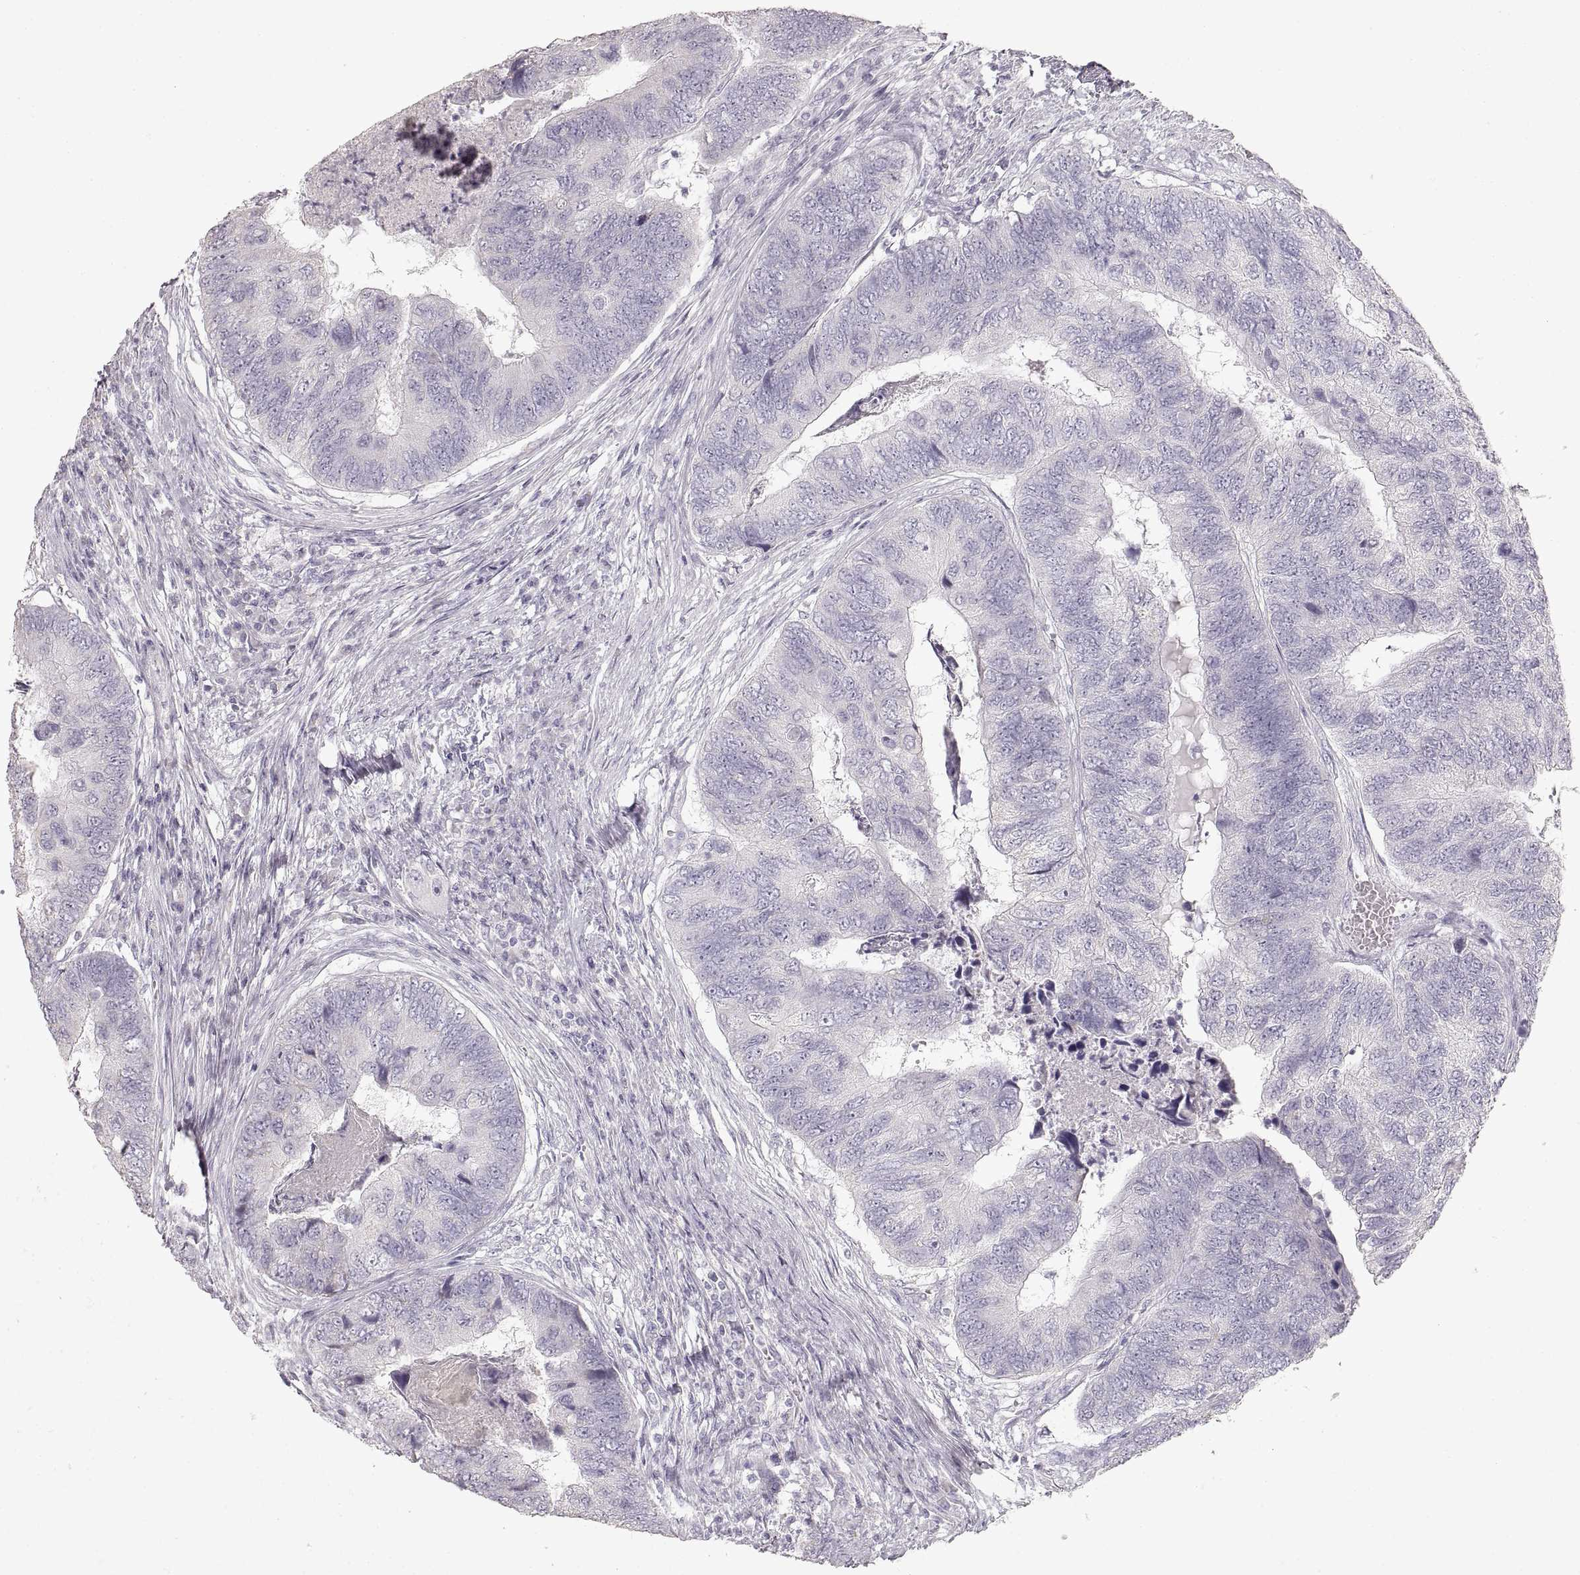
{"staining": {"intensity": "negative", "quantity": "none", "location": "none"}, "tissue": "colorectal cancer", "cell_type": "Tumor cells", "image_type": "cancer", "snomed": [{"axis": "morphology", "description": "Adenocarcinoma, NOS"}, {"axis": "topography", "description": "Colon"}], "caption": "Tumor cells show no significant protein positivity in adenocarcinoma (colorectal).", "gene": "ZP3", "patient": {"sex": "female", "age": 67}}